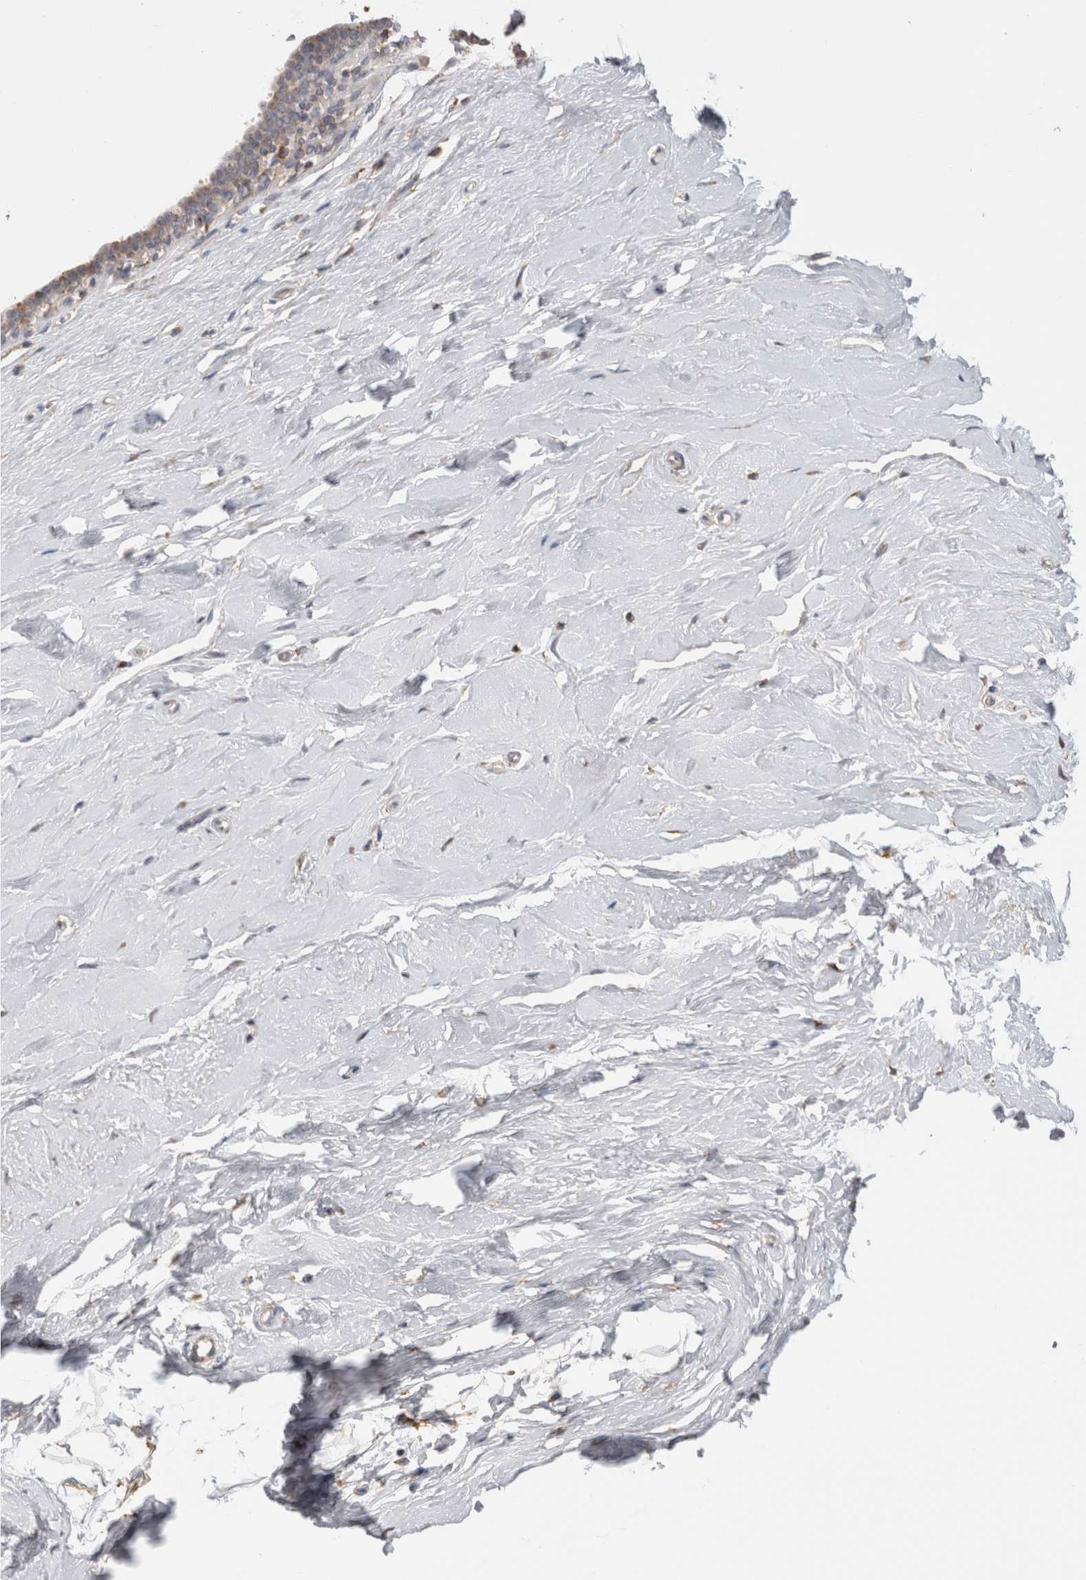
{"staining": {"intensity": "weak", "quantity": ">75%", "location": "cytoplasmic/membranous"}, "tissue": "breast", "cell_type": "Adipocytes", "image_type": "normal", "snomed": [{"axis": "morphology", "description": "Normal tissue, NOS"}, {"axis": "topography", "description": "Breast"}], "caption": "IHC micrograph of benign breast: breast stained using immunohistochemistry (IHC) exhibits low levels of weak protein expression localized specifically in the cytoplasmic/membranous of adipocytes, appearing as a cytoplasmic/membranous brown color.", "gene": "LRPAP1", "patient": {"sex": "female", "age": 23}}